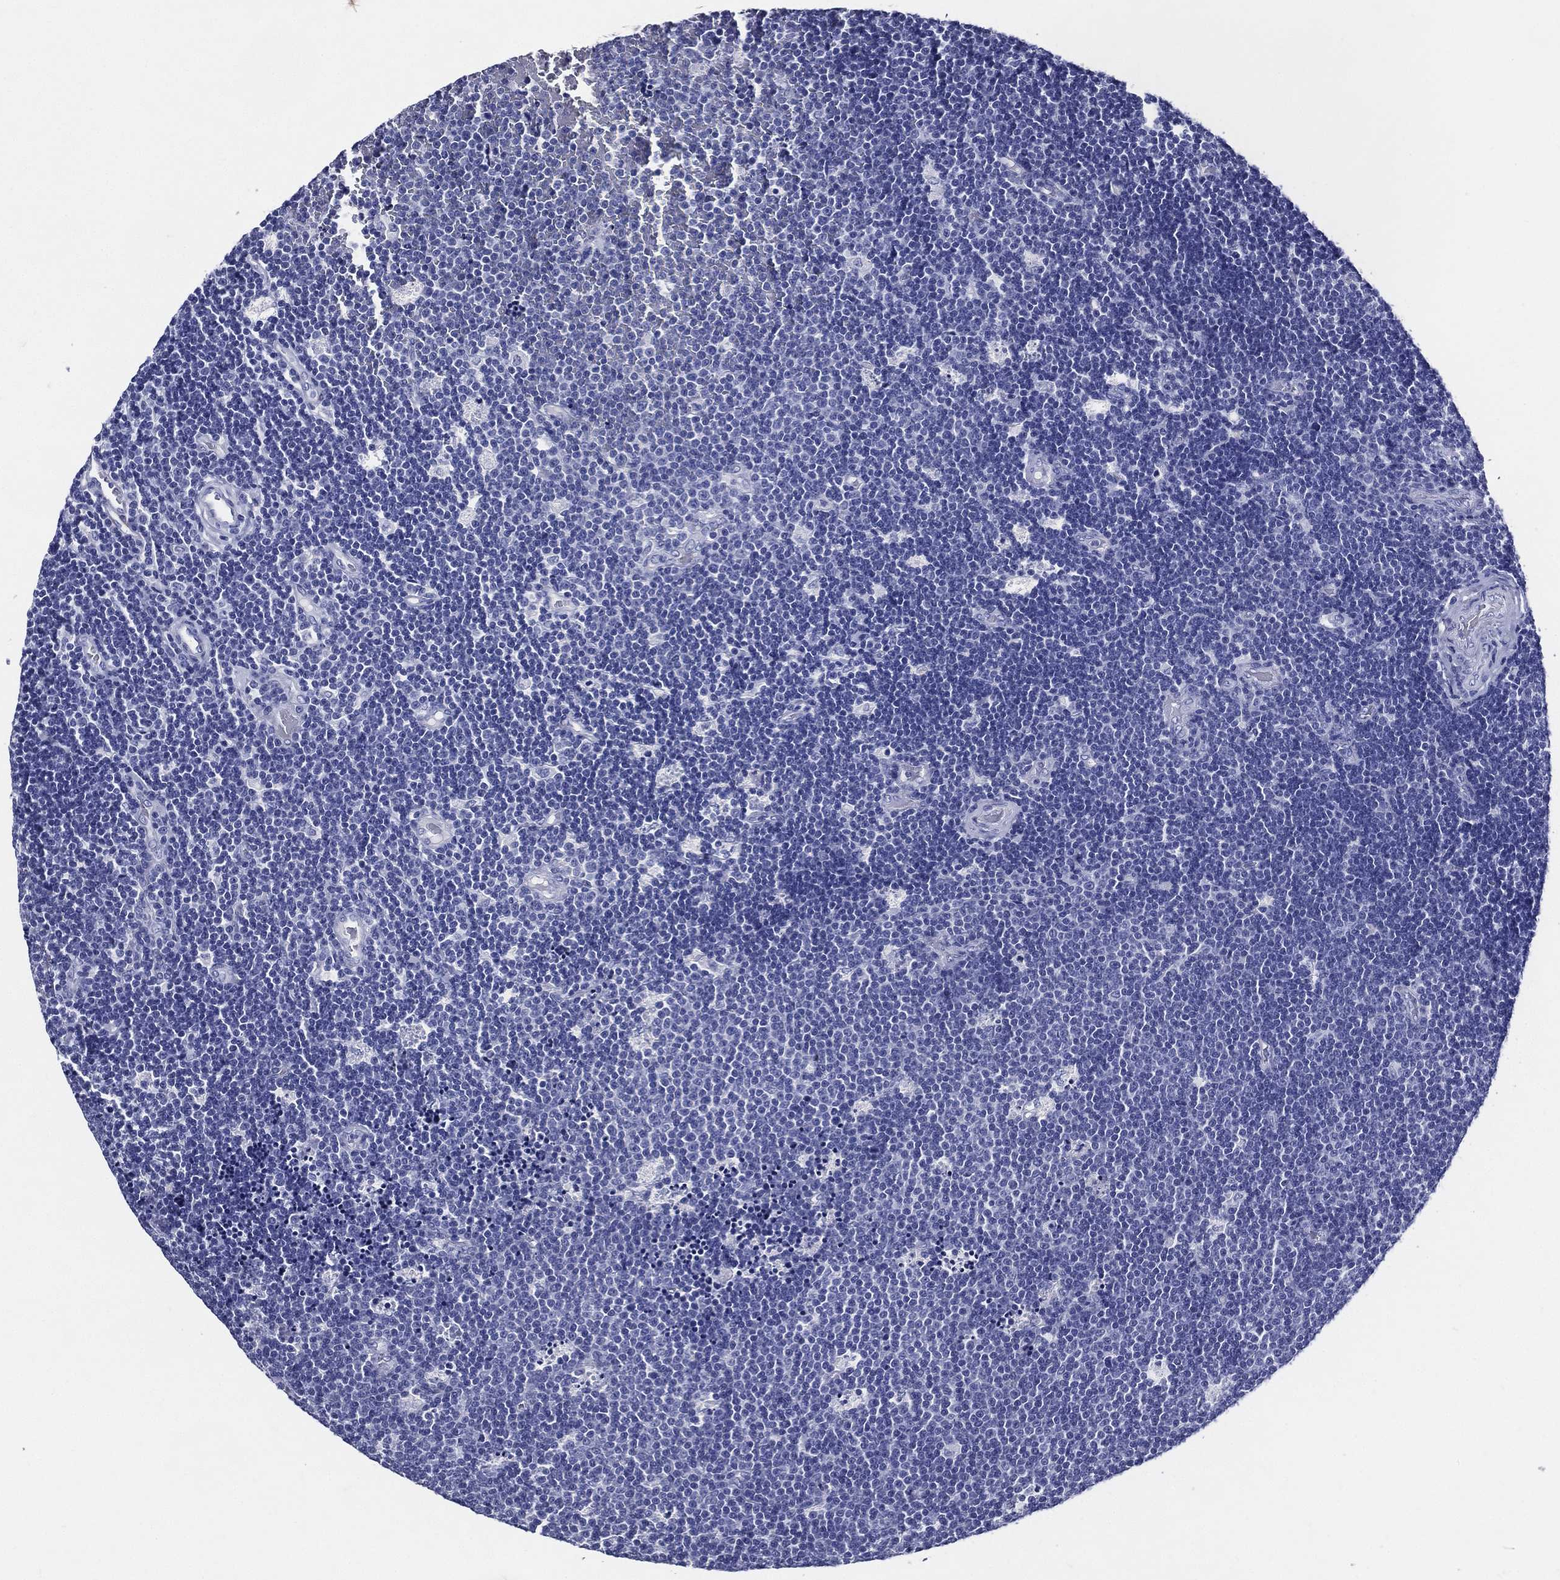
{"staining": {"intensity": "negative", "quantity": "none", "location": "none"}, "tissue": "lymphoma", "cell_type": "Tumor cells", "image_type": "cancer", "snomed": [{"axis": "morphology", "description": "Malignant lymphoma, non-Hodgkin's type, Low grade"}, {"axis": "topography", "description": "Brain"}], "caption": "Immunohistochemistry (IHC) histopathology image of human low-grade malignant lymphoma, non-Hodgkin's type stained for a protein (brown), which reveals no expression in tumor cells.", "gene": "ACE2", "patient": {"sex": "female", "age": 66}}